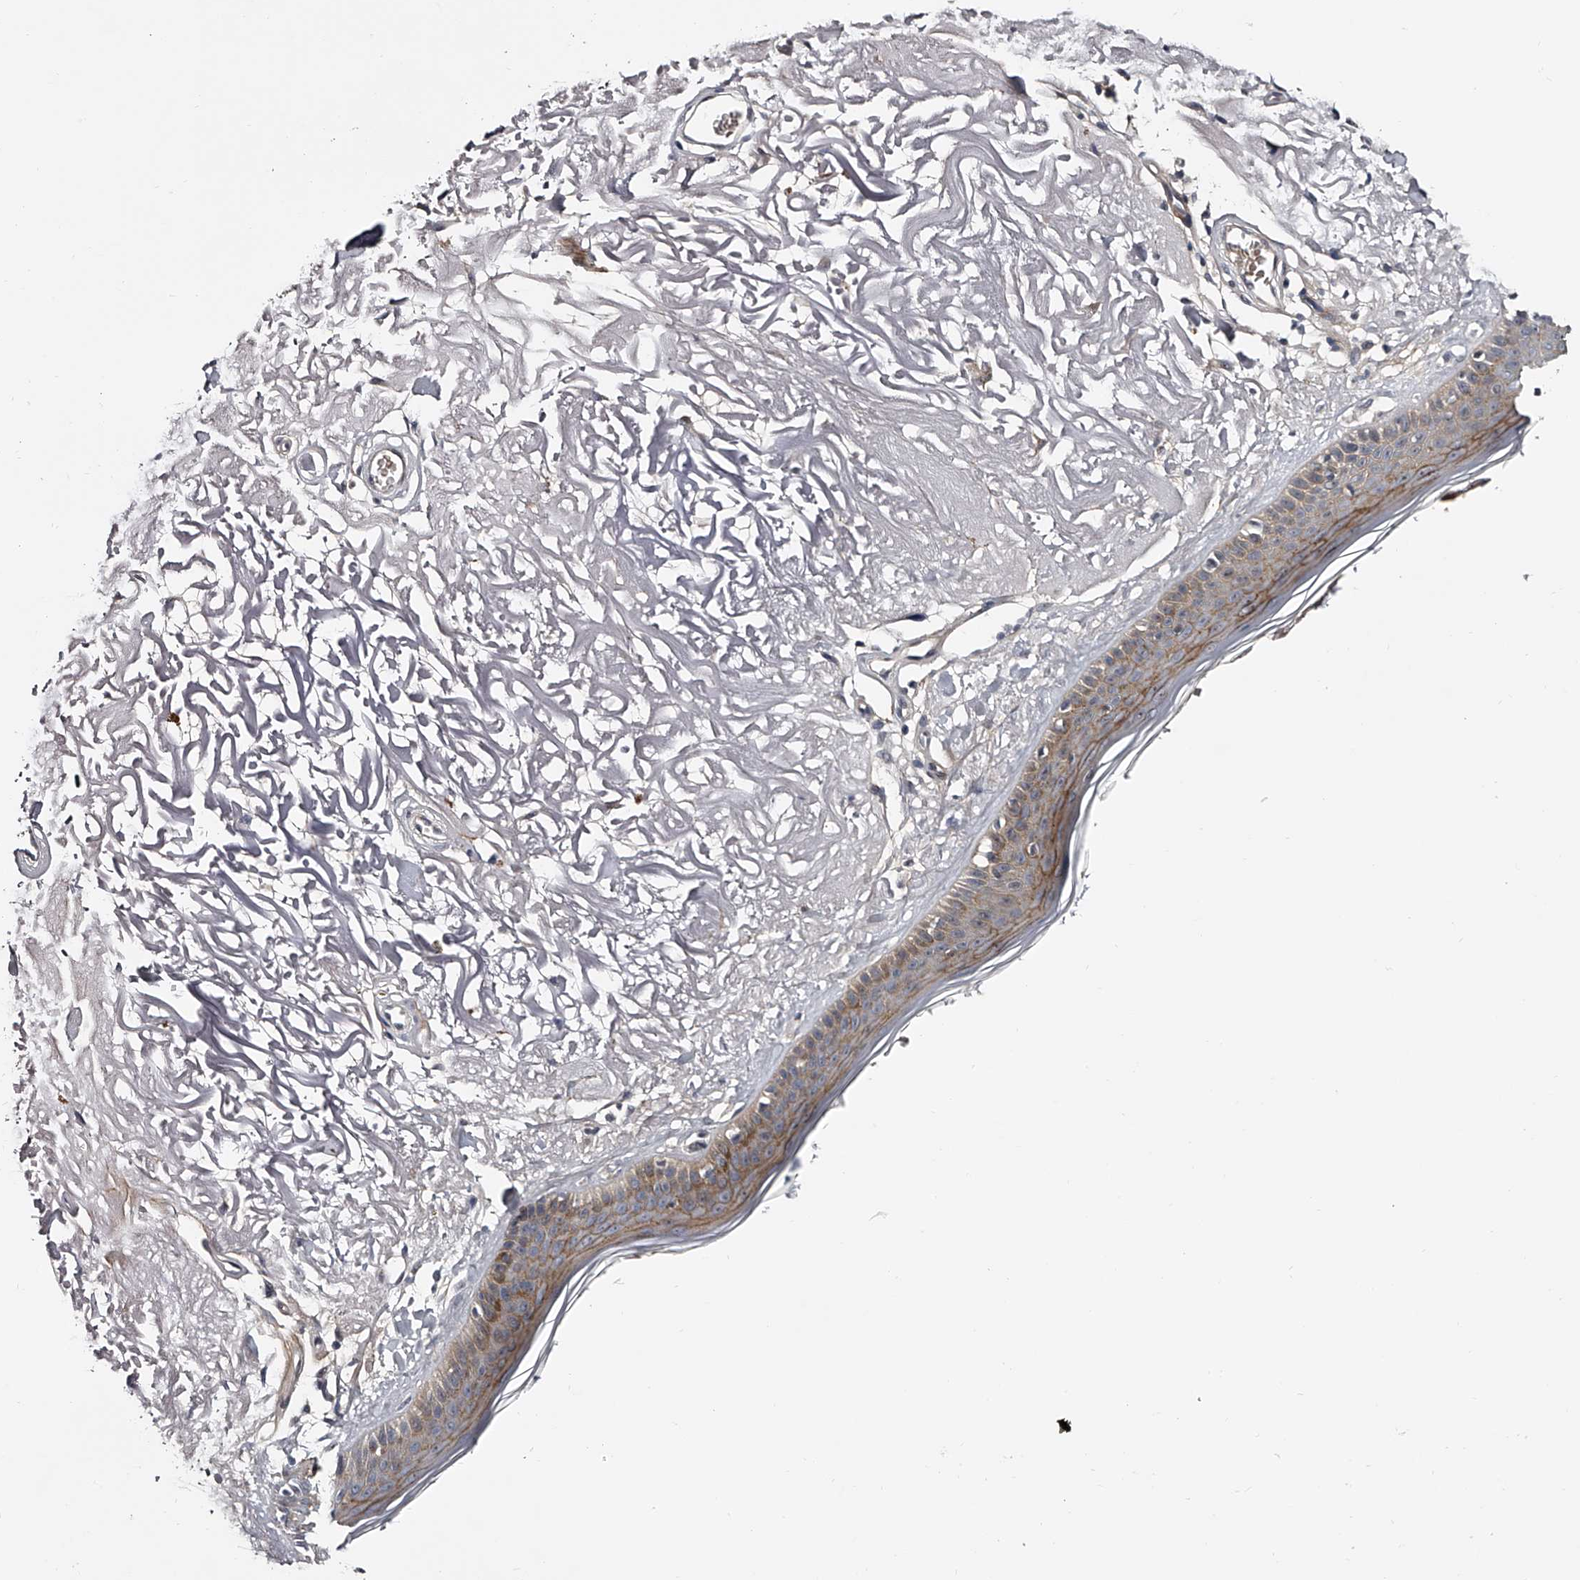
{"staining": {"intensity": "negative", "quantity": "none", "location": "none"}, "tissue": "skin", "cell_type": "Fibroblasts", "image_type": "normal", "snomed": [{"axis": "morphology", "description": "Normal tissue, NOS"}, {"axis": "topography", "description": "Skin"}, {"axis": "topography", "description": "Skeletal muscle"}], "caption": "A high-resolution histopathology image shows immunohistochemistry staining of unremarkable skin, which reveals no significant staining in fibroblasts.", "gene": "MDN1", "patient": {"sex": "male", "age": 83}}